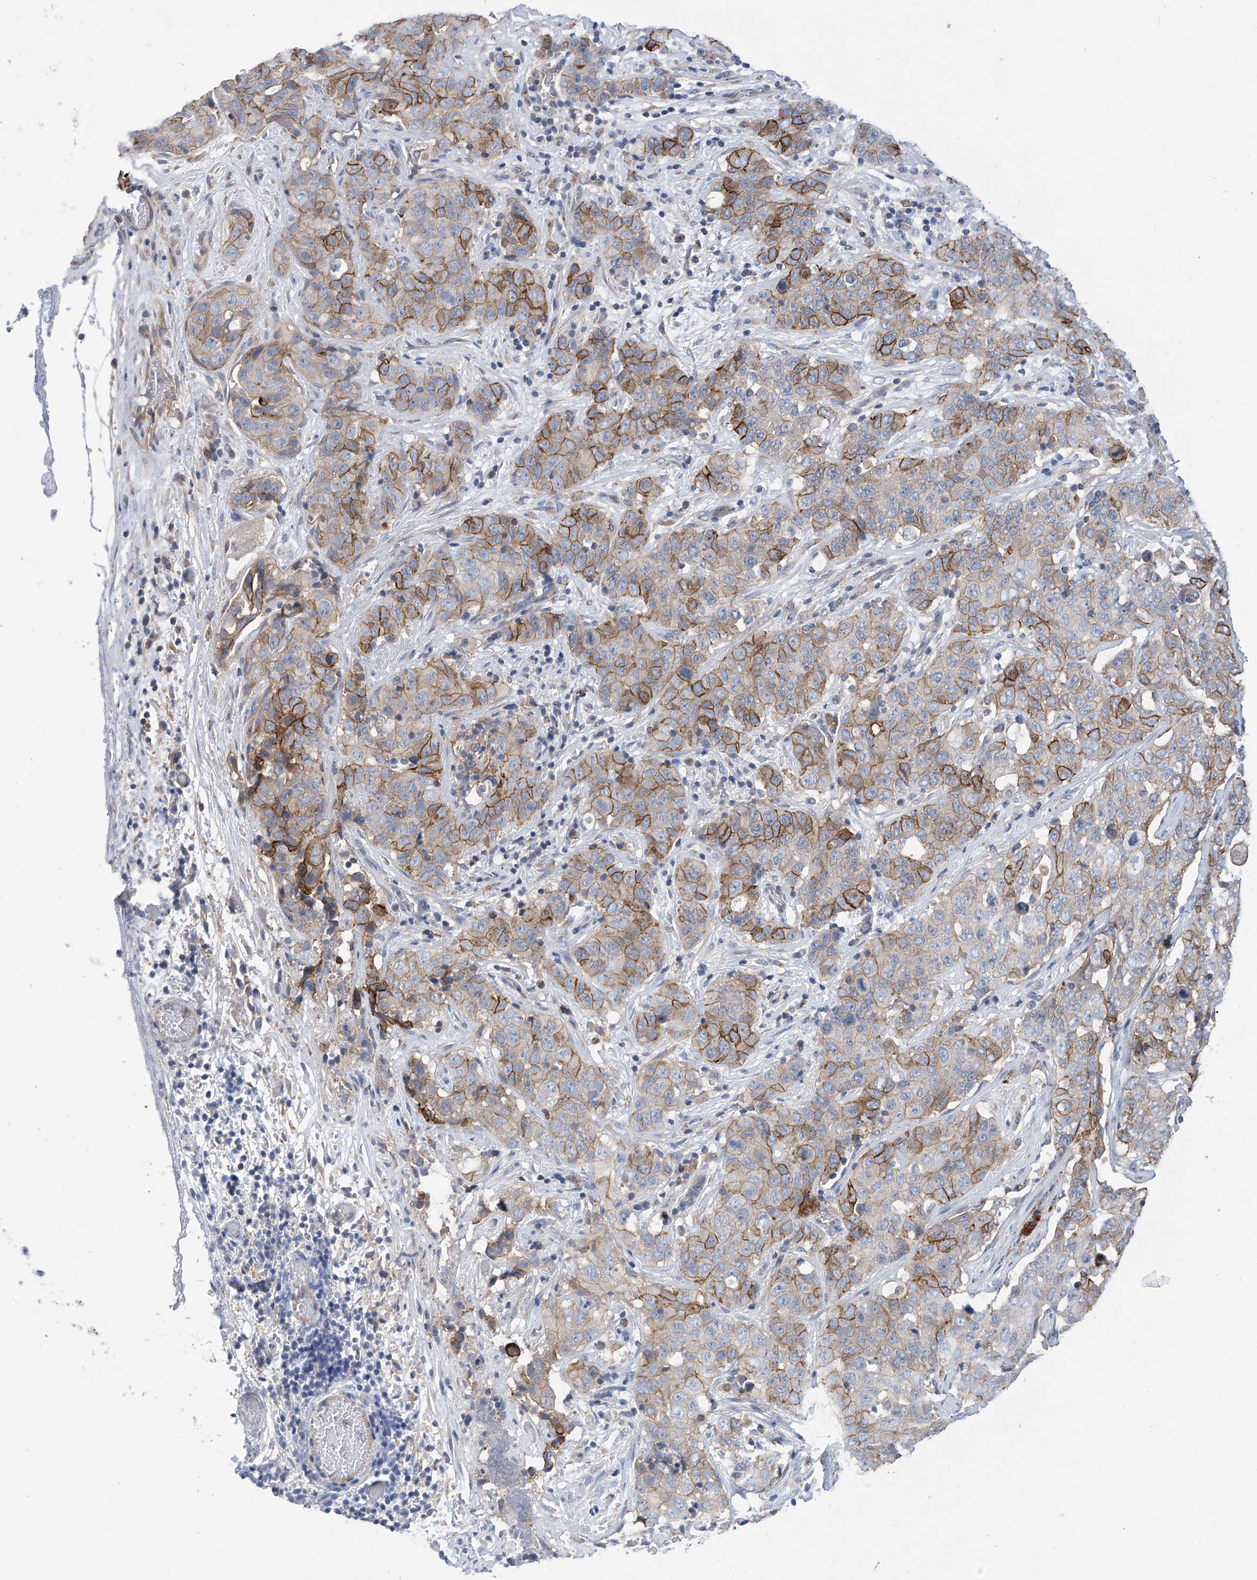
{"staining": {"intensity": "strong", "quantity": "25%-75%", "location": "cytoplasmic/membranous"}, "tissue": "stomach cancer", "cell_type": "Tumor cells", "image_type": "cancer", "snomed": [{"axis": "morphology", "description": "Normal tissue, NOS"}, {"axis": "morphology", "description": "Adenocarcinoma, NOS"}, {"axis": "topography", "description": "Lymph node"}, {"axis": "topography", "description": "Stomach"}], "caption": "Immunohistochemical staining of human stomach cancer (adenocarcinoma) demonstrates high levels of strong cytoplasmic/membranous protein positivity in about 25%-75% of tumor cells.", "gene": "P2RX7", "patient": {"sex": "male", "age": 48}}